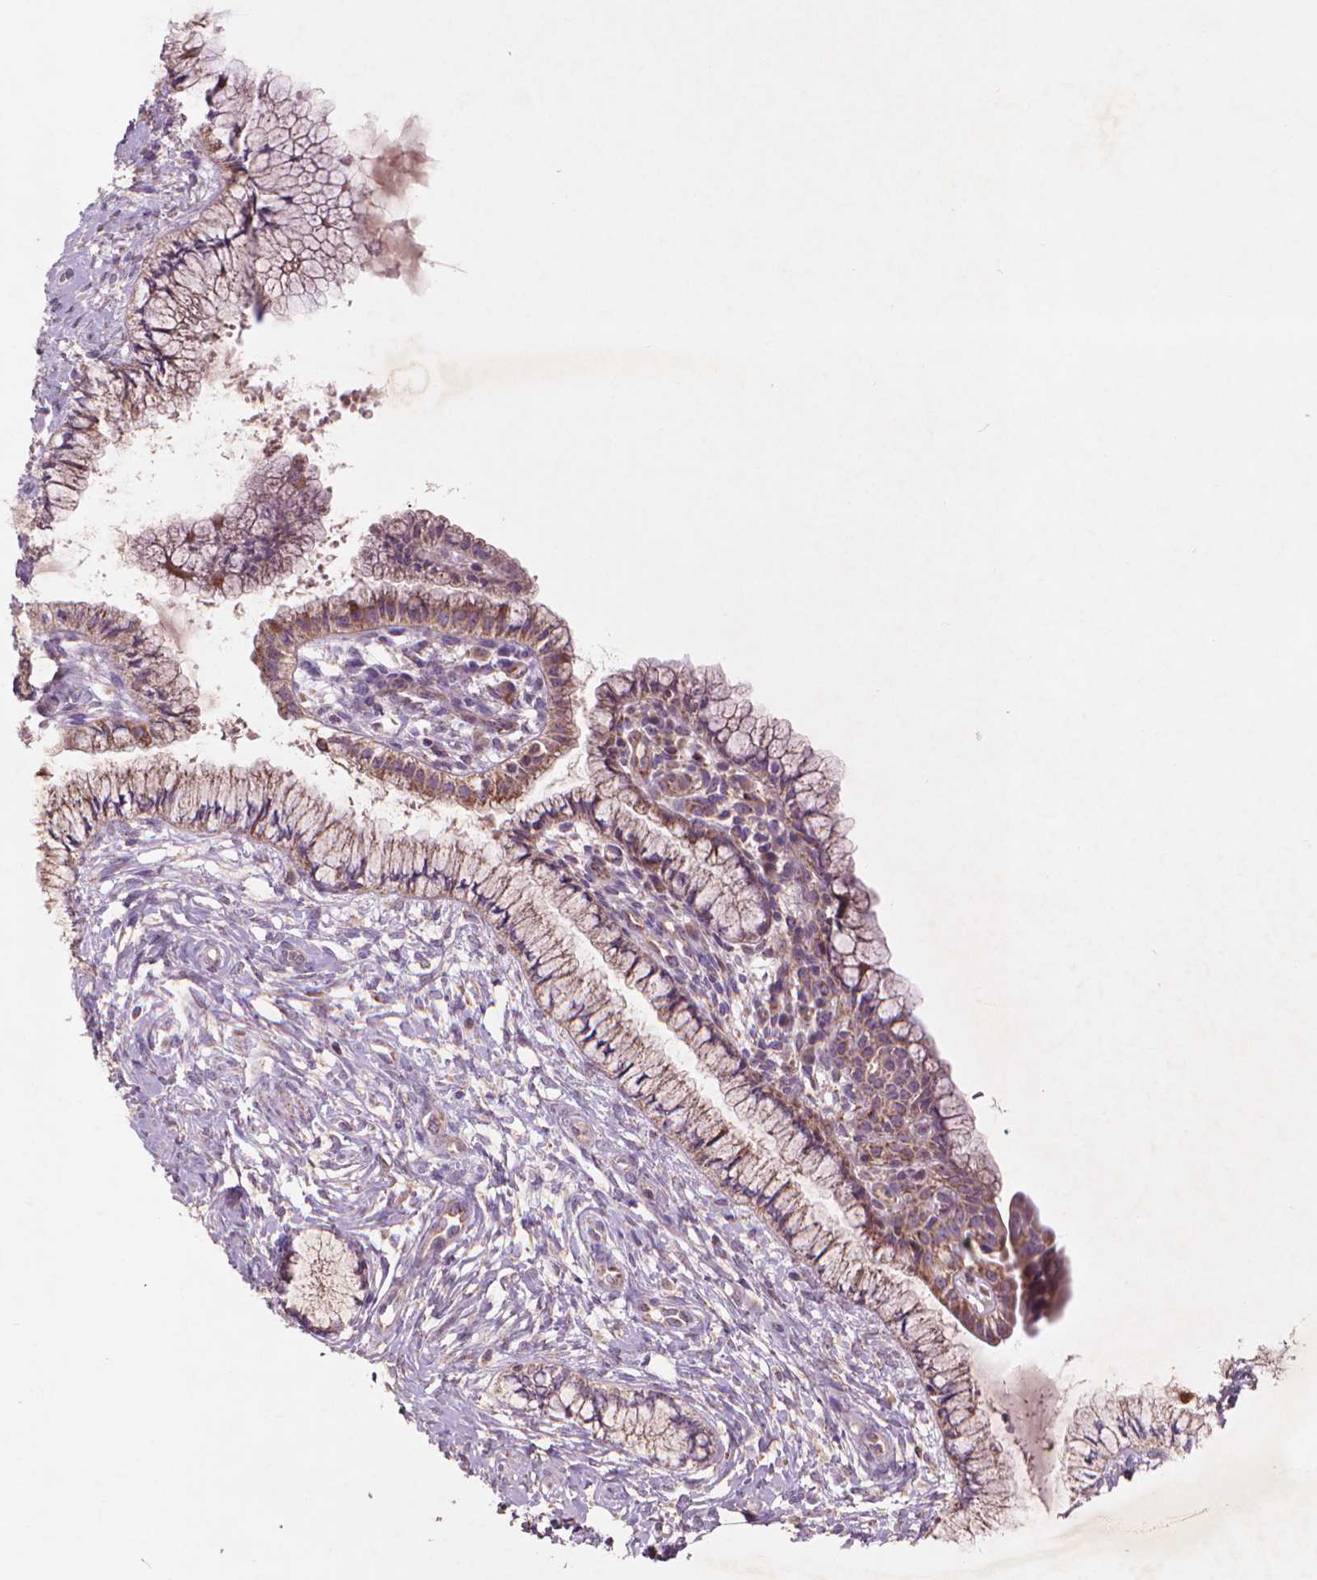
{"staining": {"intensity": "moderate", "quantity": ">75%", "location": "cytoplasmic/membranous"}, "tissue": "cervix", "cell_type": "Glandular cells", "image_type": "normal", "snomed": [{"axis": "morphology", "description": "Normal tissue, NOS"}, {"axis": "topography", "description": "Cervix"}], "caption": "Cervix stained with DAB (3,3'-diaminobenzidine) IHC displays medium levels of moderate cytoplasmic/membranous staining in about >75% of glandular cells.", "gene": "NLRX1", "patient": {"sex": "female", "age": 37}}